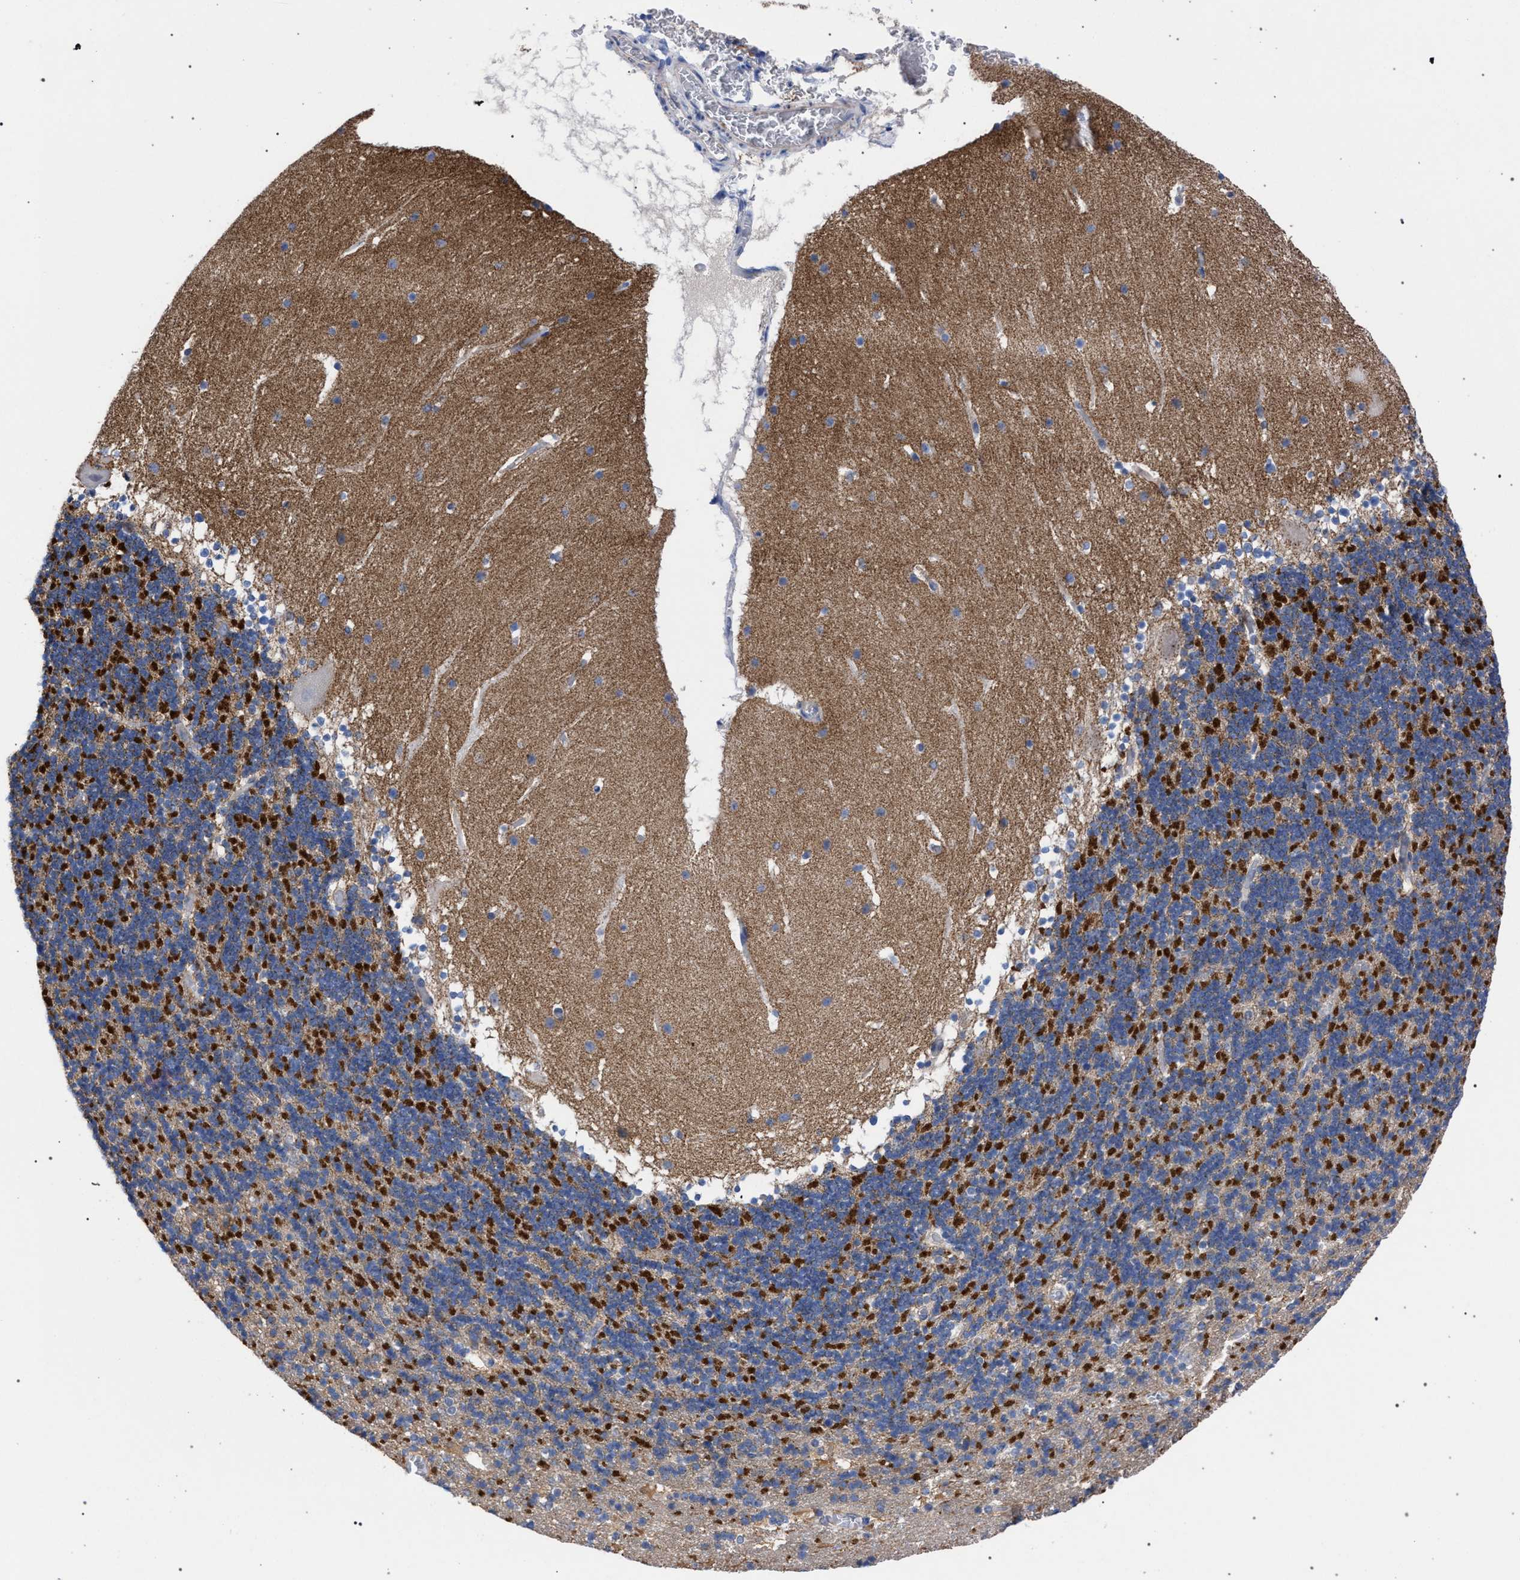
{"staining": {"intensity": "strong", "quantity": "25%-75%", "location": "cytoplasmic/membranous"}, "tissue": "cerebellum", "cell_type": "Cells in granular layer", "image_type": "normal", "snomed": [{"axis": "morphology", "description": "Normal tissue, NOS"}, {"axis": "topography", "description": "Cerebellum"}], "caption": "Protein staining of normal cerebellum demonstrates strong cytoplasmic/membranous staining in about 25%-75% of cells in granular layer.", "gene": "GMPR", "patient": {"sex": "male", "age": 45}}